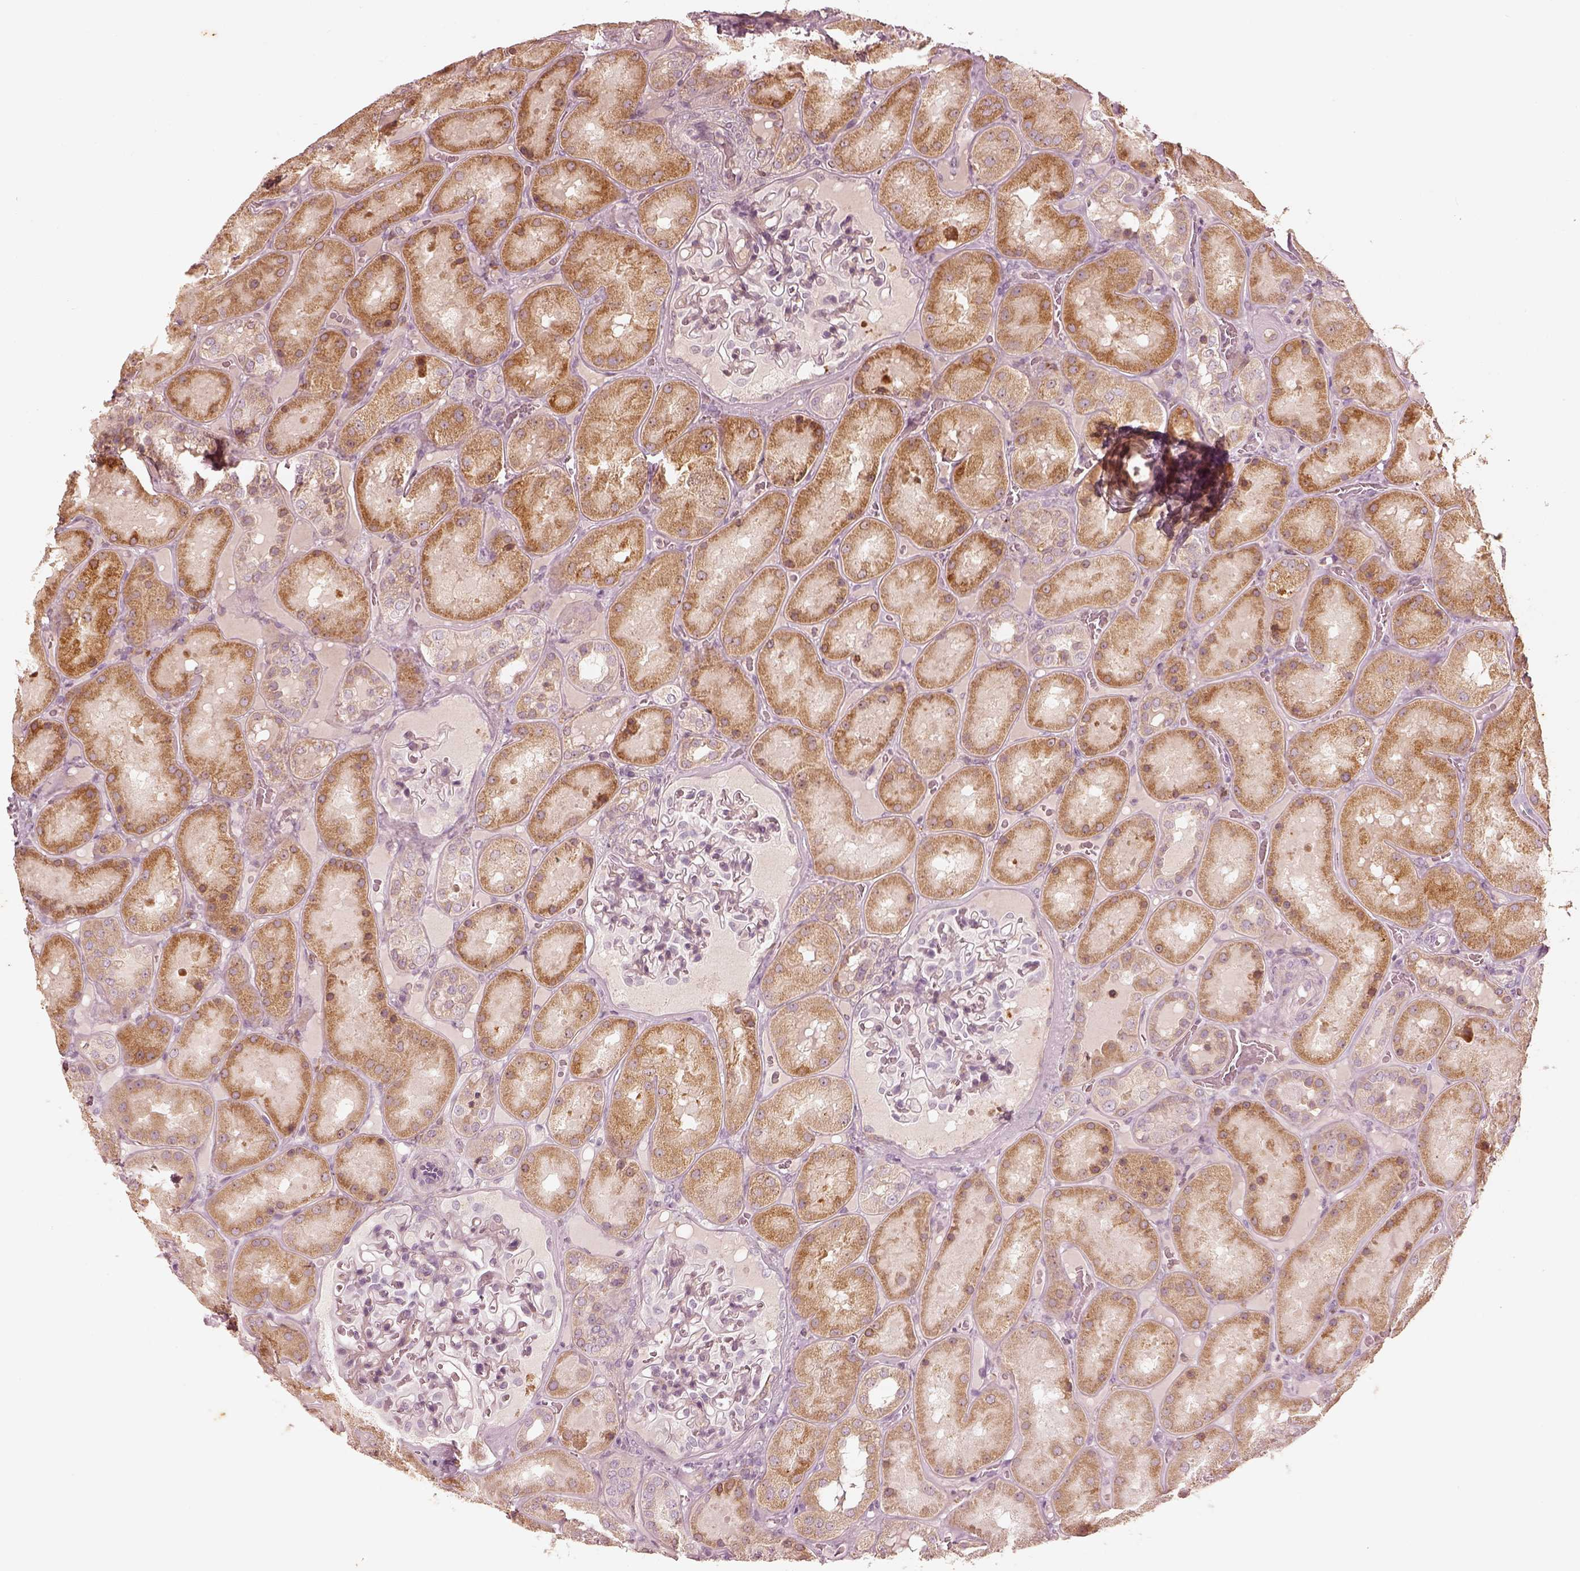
{"staining": {"intensity": "negative", "quantity": "none", "location": "none"}, "tissue": "kidney", "cell_type": "Cells in glomeruli", "image_type": "normal", "snomed": [{"axis": "morphology", "description": "Normal tissue, NOS"}, {"axis": "topography", "description": "Kidney"}], "caption": "This is an IHC image of benign kidney. There is no expression in cells in glomeruli.", "gene": "WLS", "patient": {"sex": "male", "age": 73}}